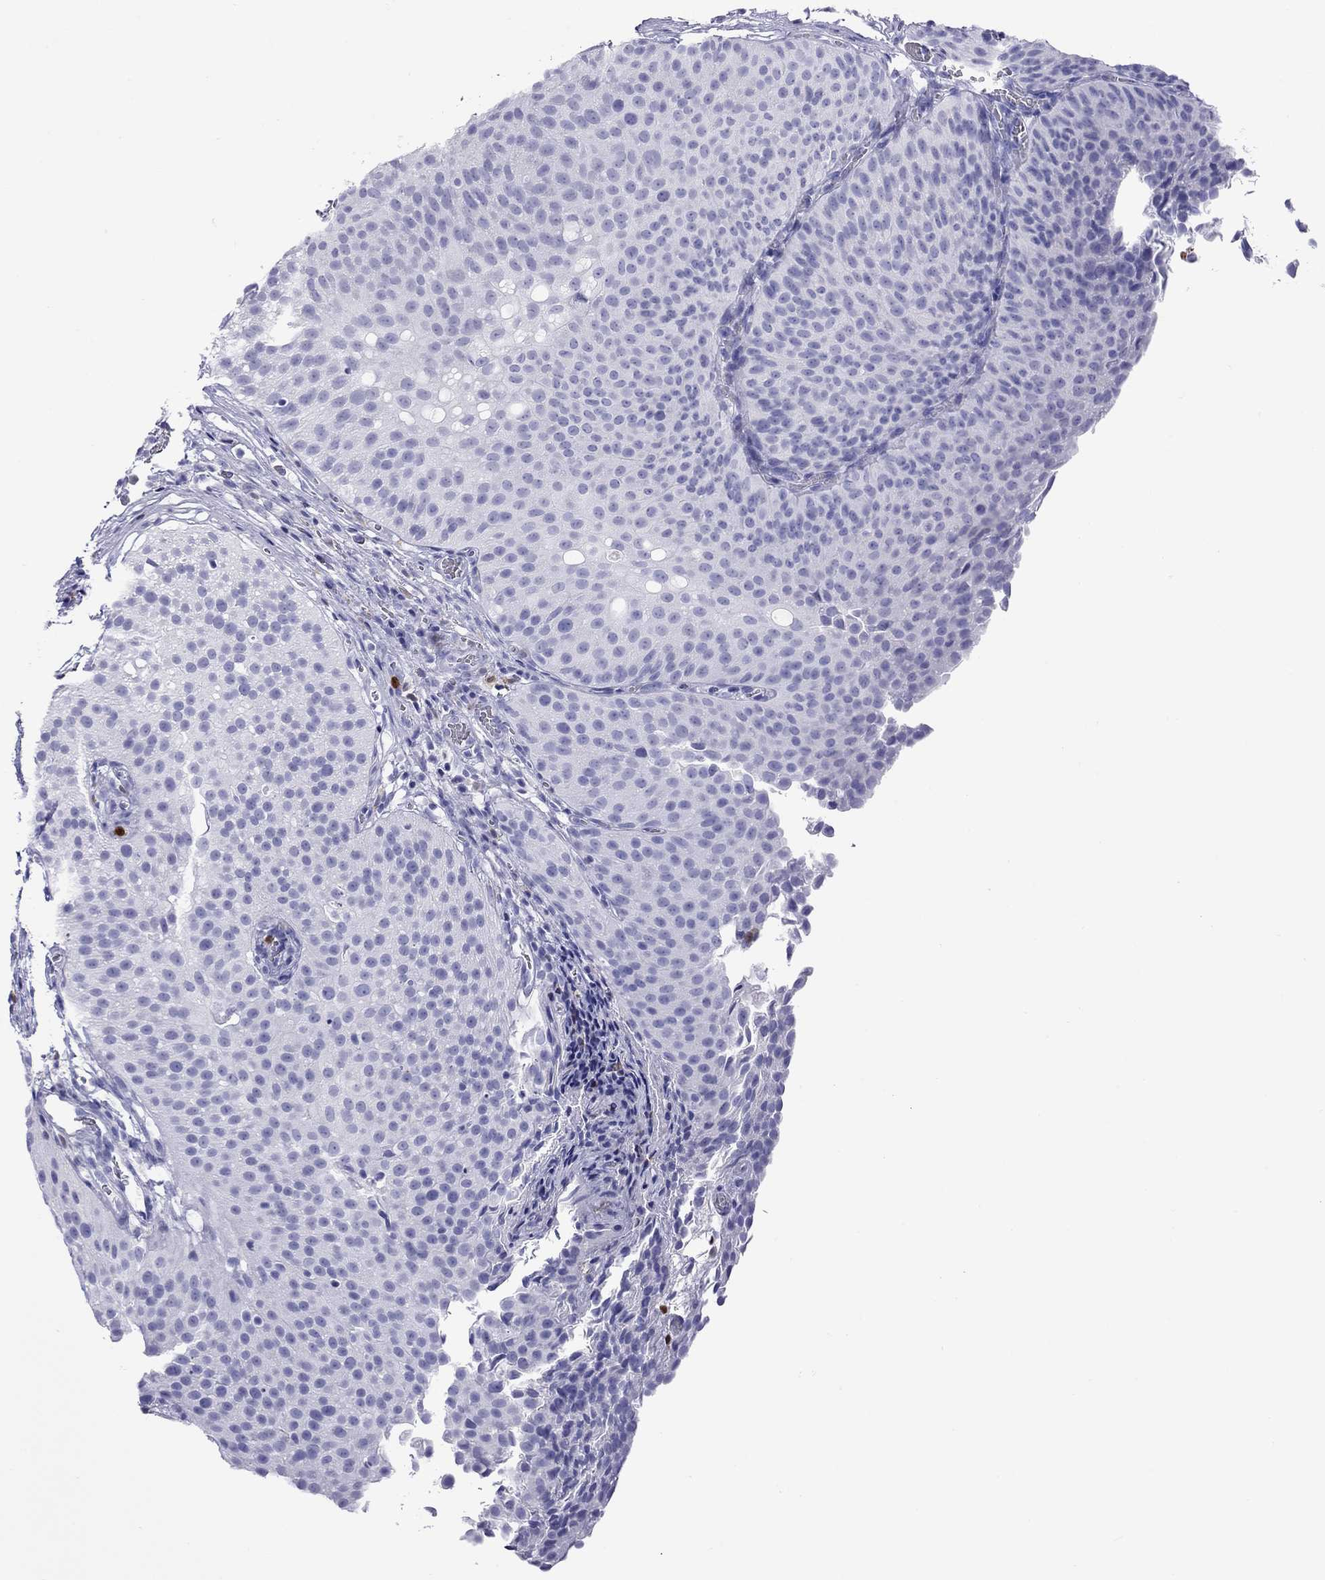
{"staining": {"intensity": "negative", "quantity": "none", "location": "none"}, "tissue": "urothelial cancer", "cell_type": "Tumor cells", "image_type": "cancer", "snomed": [{"axis": "morphology", "description": "Urothelial carcinoma, Low grade"}, {"axis": "topography", "description": "Urinary bladder"}], "caption": "A high-resolution image shows IHC staining of urothelial cancer, which shows no significant staining in tumor cells. Brightfield microscopy of IHC stained with DAB (brown) and hematoxylin (blue), captured at high magnification.", "gene": "SLAMF1", "patient": {"sex": "male", "age": 80}}